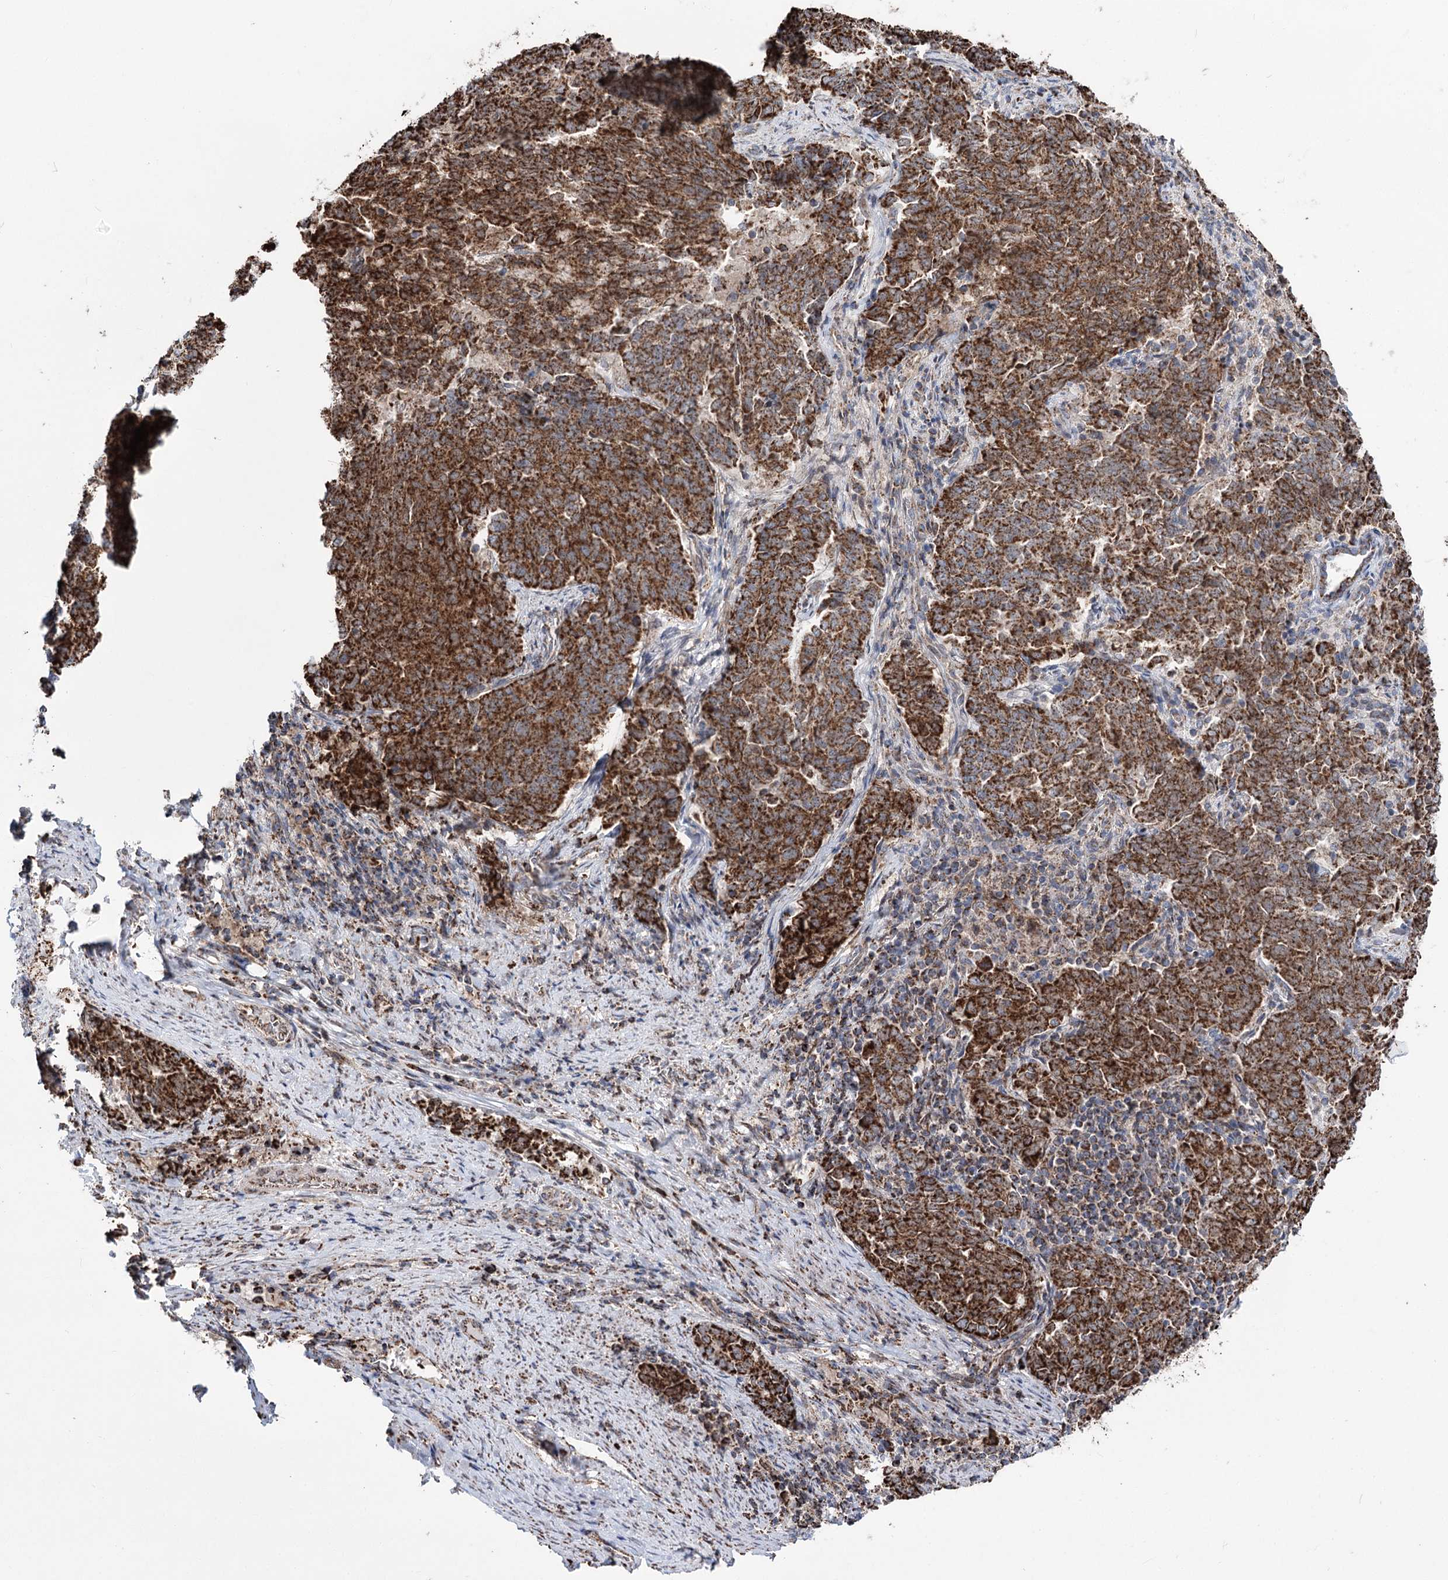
{"staining": {"intensity": "strong", "quantity": ">75%", "location": "cytoplasmic/membranous"}, "tissue": "endometrial cancer", "cell_type": "Tumor cells", "image_type": "cancer", "snomed": [{"axis": "morphology", "description": "Adenocarcinoma, NOS"}, {"axis": "topography", "description": "Endometrium"}], "caption": "This photomicrograph reveals immunohistochemistry staining of human adenocarcinoma (endometrial), with high strong cytoplasmic/membranous expression in about >75% of tumor cells.", "gene": "CREB3L4", "patient": {"sex": "female", "age": 80}}